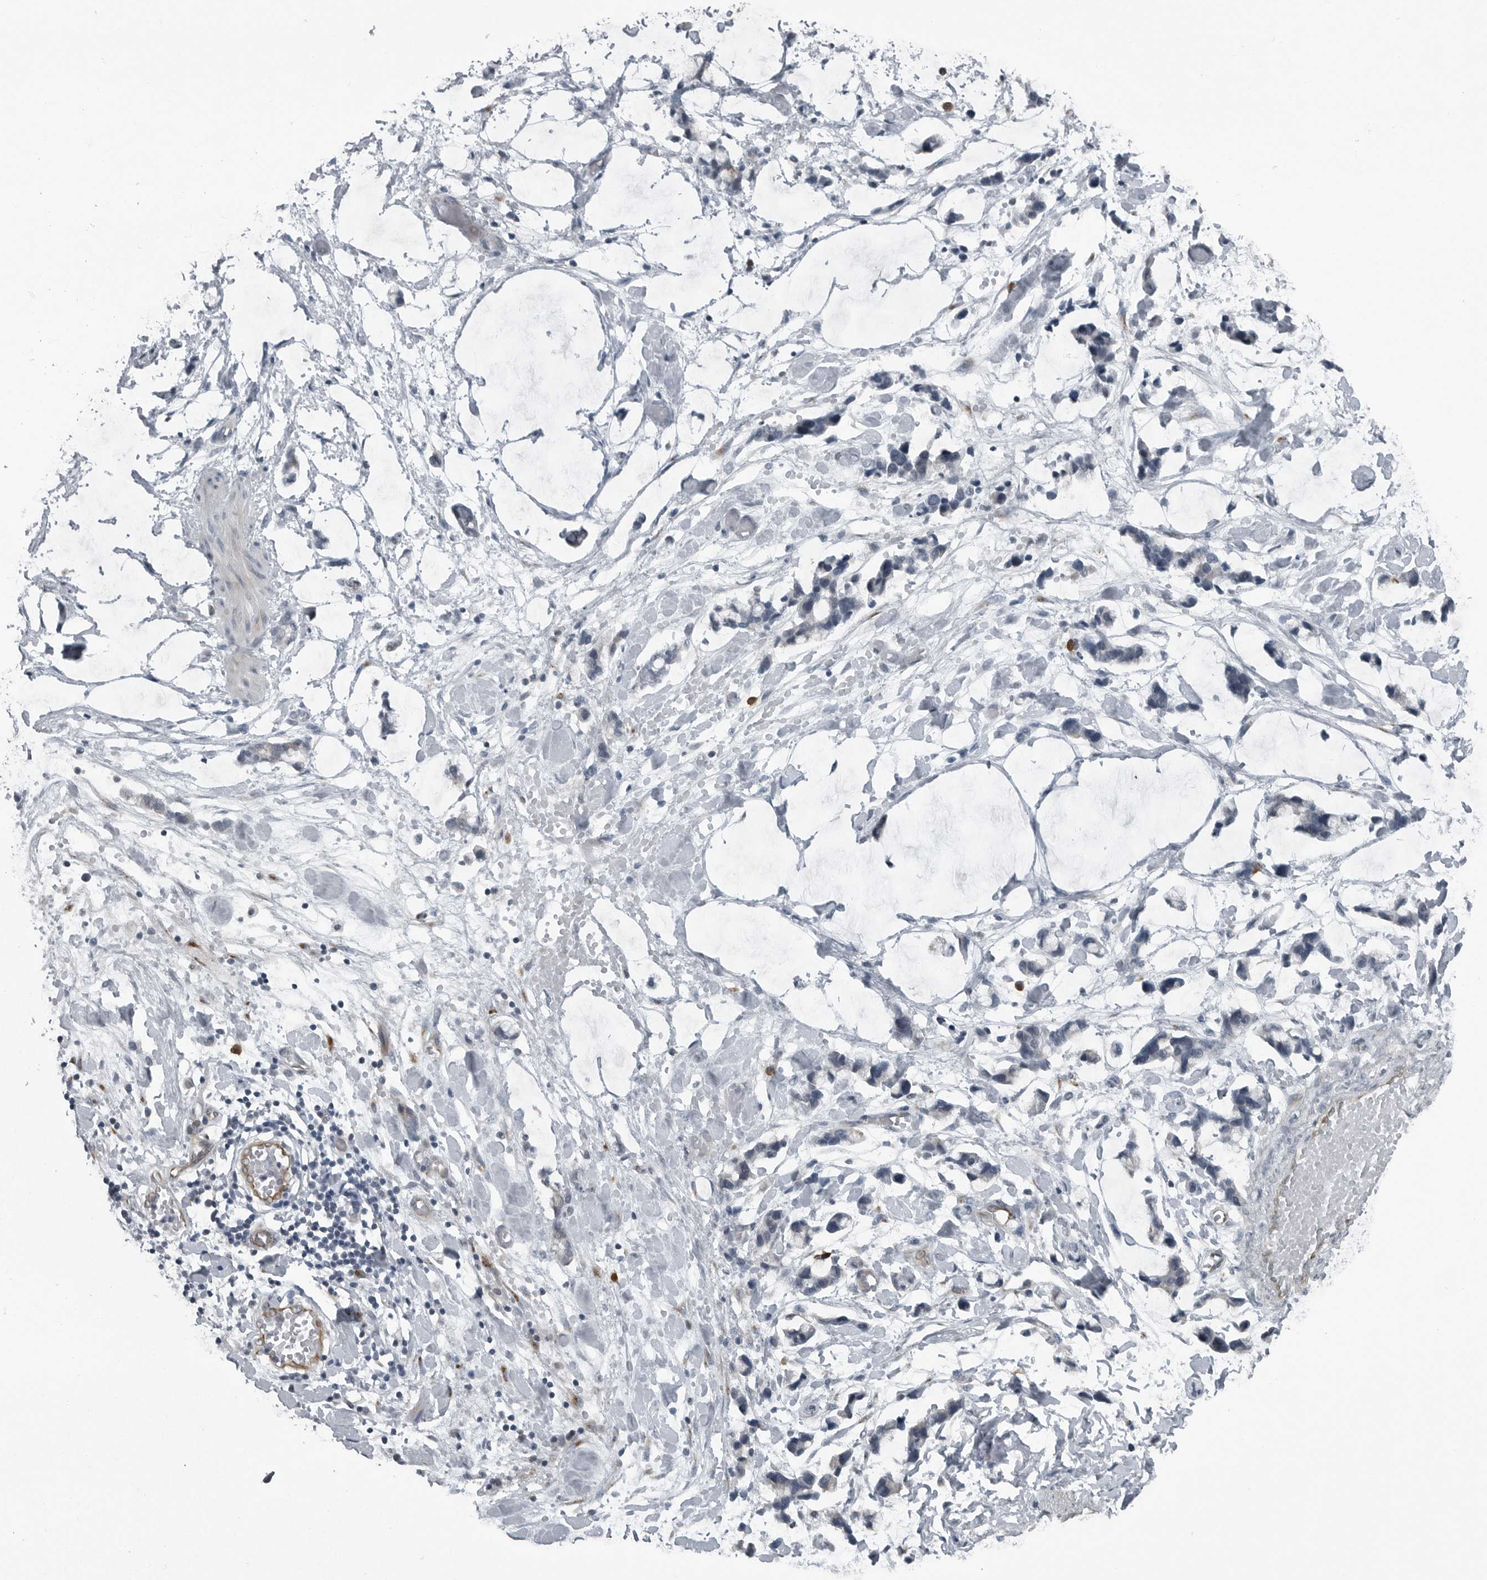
{"staining": {"intensity": "negative", "quantity": "none", "location": "none"}, "tissue": "adipose tissue", "cell_type": "Adipocytes", "image_type": "normal", "snomed": [{"axis": "morphology", "description": "Normal tissue, NOS"}, {"axis": "morphology", "description": "Adenocarcinoma, NOS"}, {"axis": "topography", "description": "Colon"}, {"axis": "topography", "description": "Peripheral nerve tissue"}], "caption": "IHC of benign human adipose tissue reveals no expression in adipocytes.", "gene": "GAK", "patient": {"sex": "male", "age": 14}}